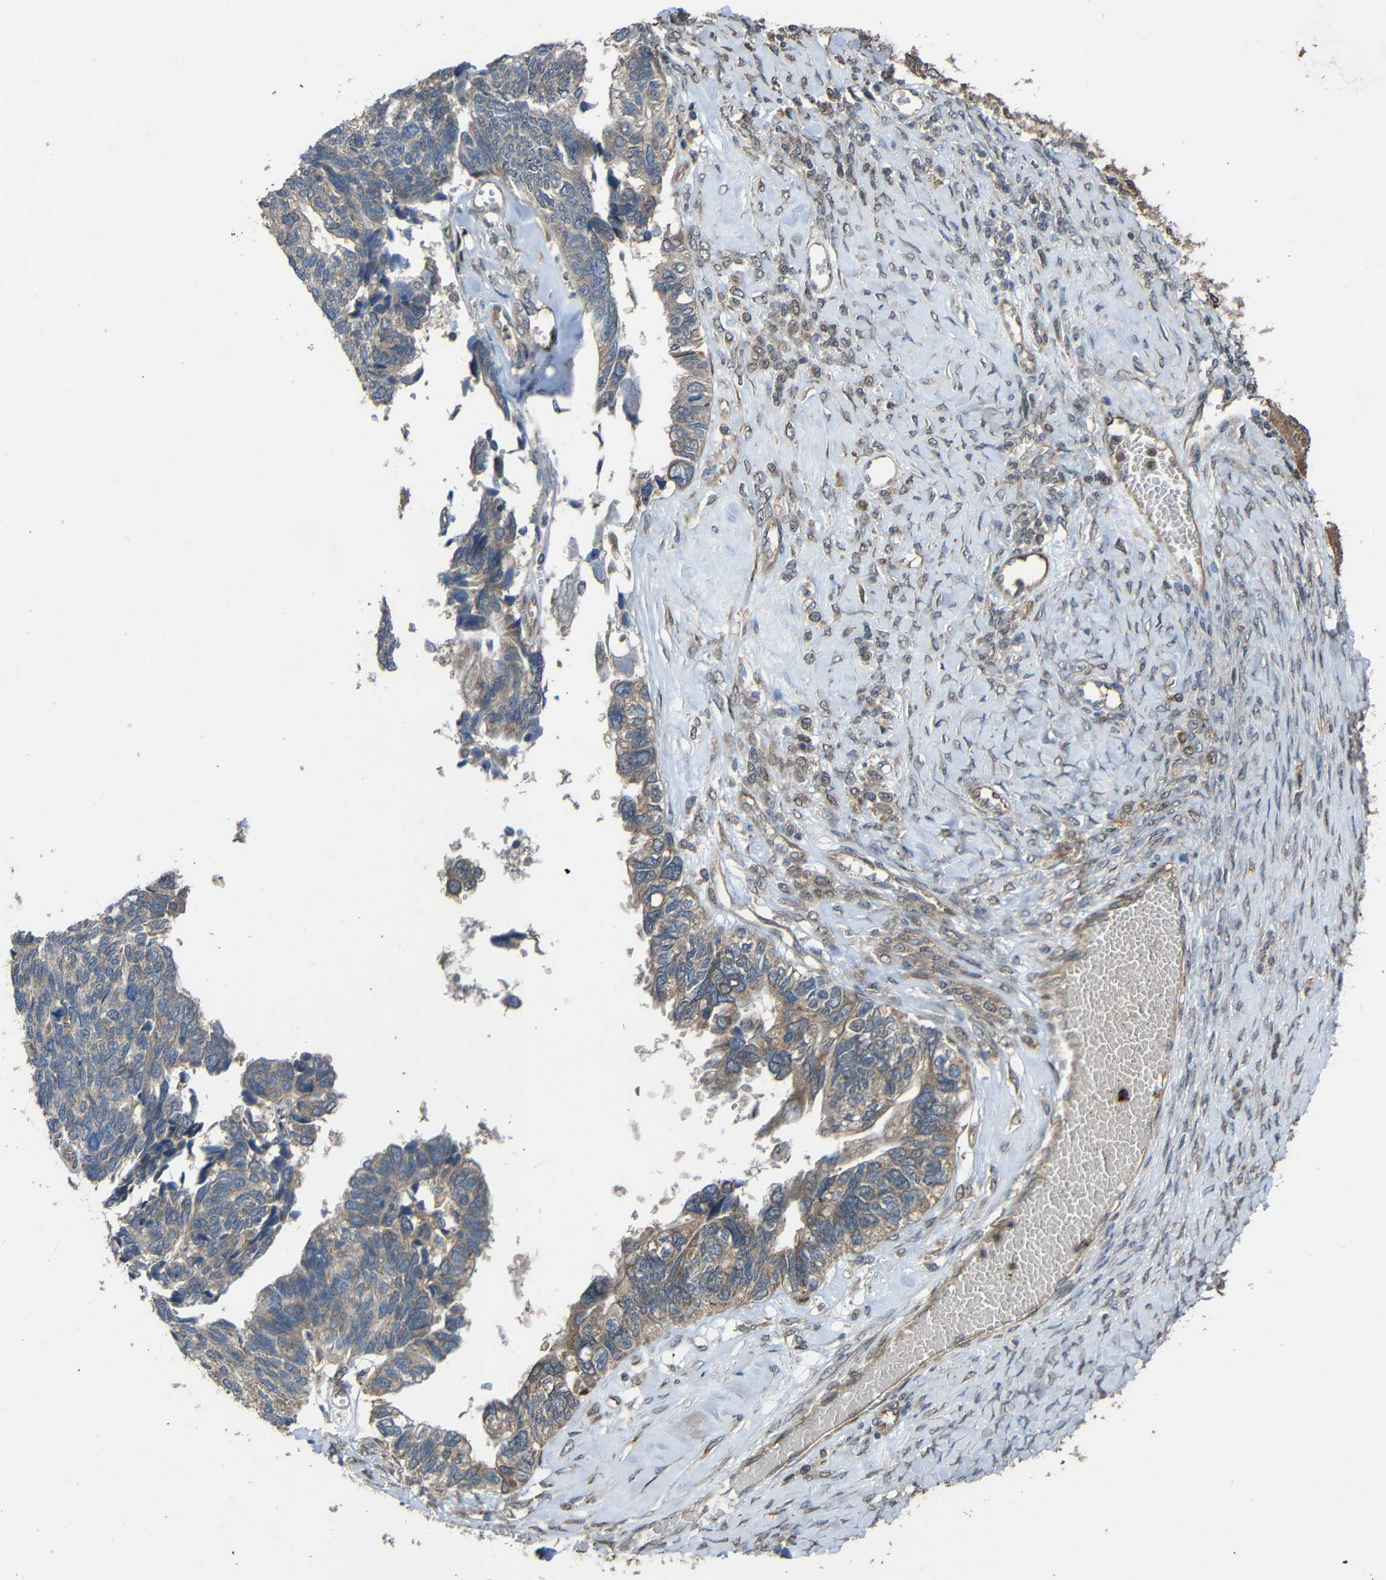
{"staining": {"intensity": "weak", "quantity": ">75%", "location": "cytoplasmic/membranous"}, "tissue": "ovarian cancer", "cell_type": "Tumor cells", "image_type": "cancer", "snomed": [{"axis": "morphology", "description": "Cystadenocarcinoma, serous, NOS"}, {"axis": "topography", "description": "Ovary"}], "caption": "IHC histopathology image of neoplastic tissue: human serous cystadenocarcinoma (ovarian) stained using immunohistochemistry exhibits low levels of weak protein expression localized specifically in the cytoplasmic/membranous of tumor cells, appearing as a cytoplasmic/membranous brown color.", "gene": "CHST9", "patient": {"sex": "female", "age": 79}}